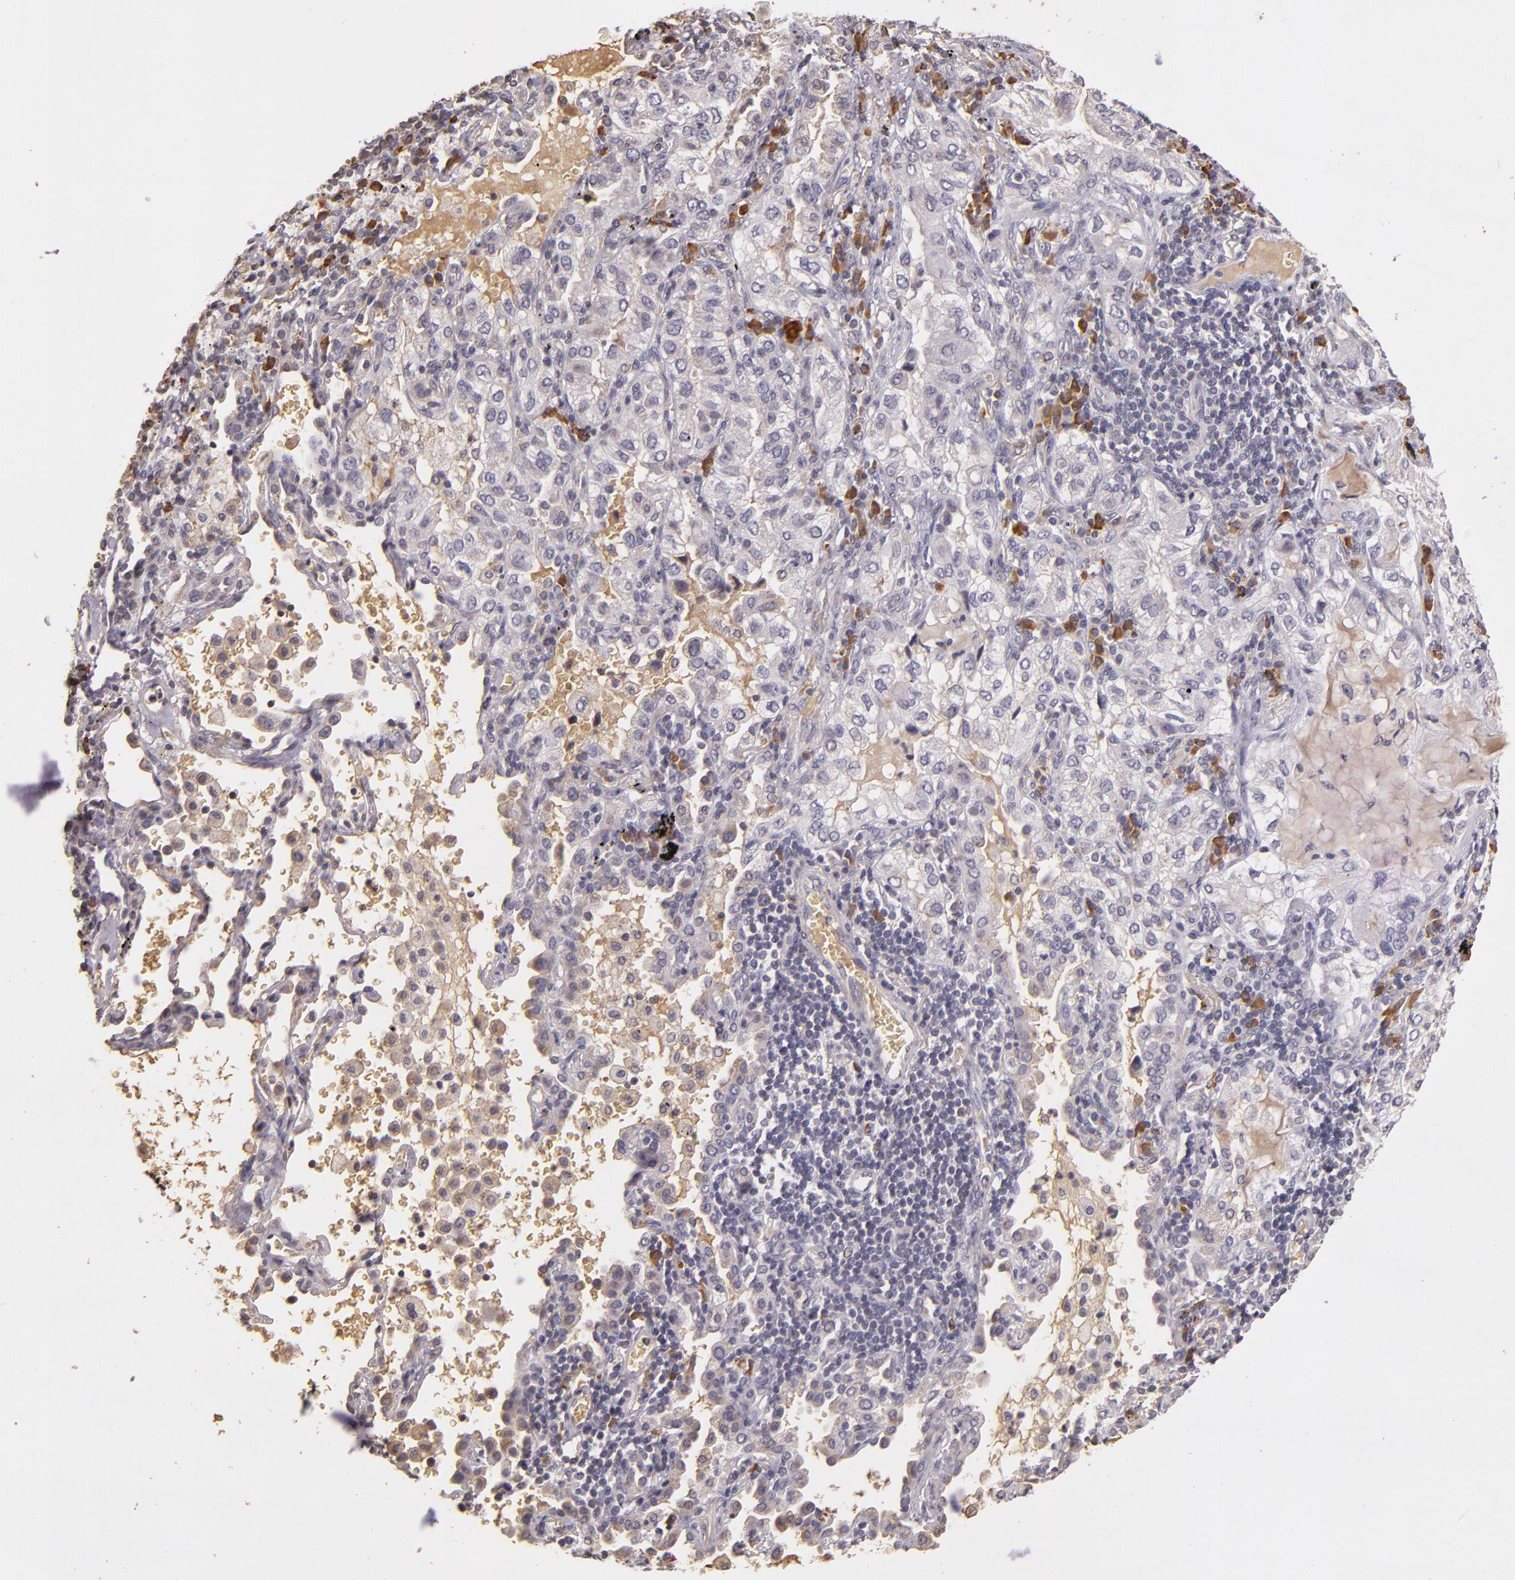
{"staining": {"intensity": "negative", "quantity": "none", "location": "none"}, "tissue": "lung cancer", "cell_type": "Tumor cells", "image_type": "cancer", "snomed": [{"axis": "morphology", "description": "Adenocarcinoma, NOS"}, {"axis": "topography", "description": "Lung"}], "caption": "A high-resolution photomicrograph shows immunohistochemistry (IHC) staining of lung adenocarcinoma, which reveals no significant staining in tumor cells.", "gene": "ABL1", "patient": {"sex": "female", "age": 50}}